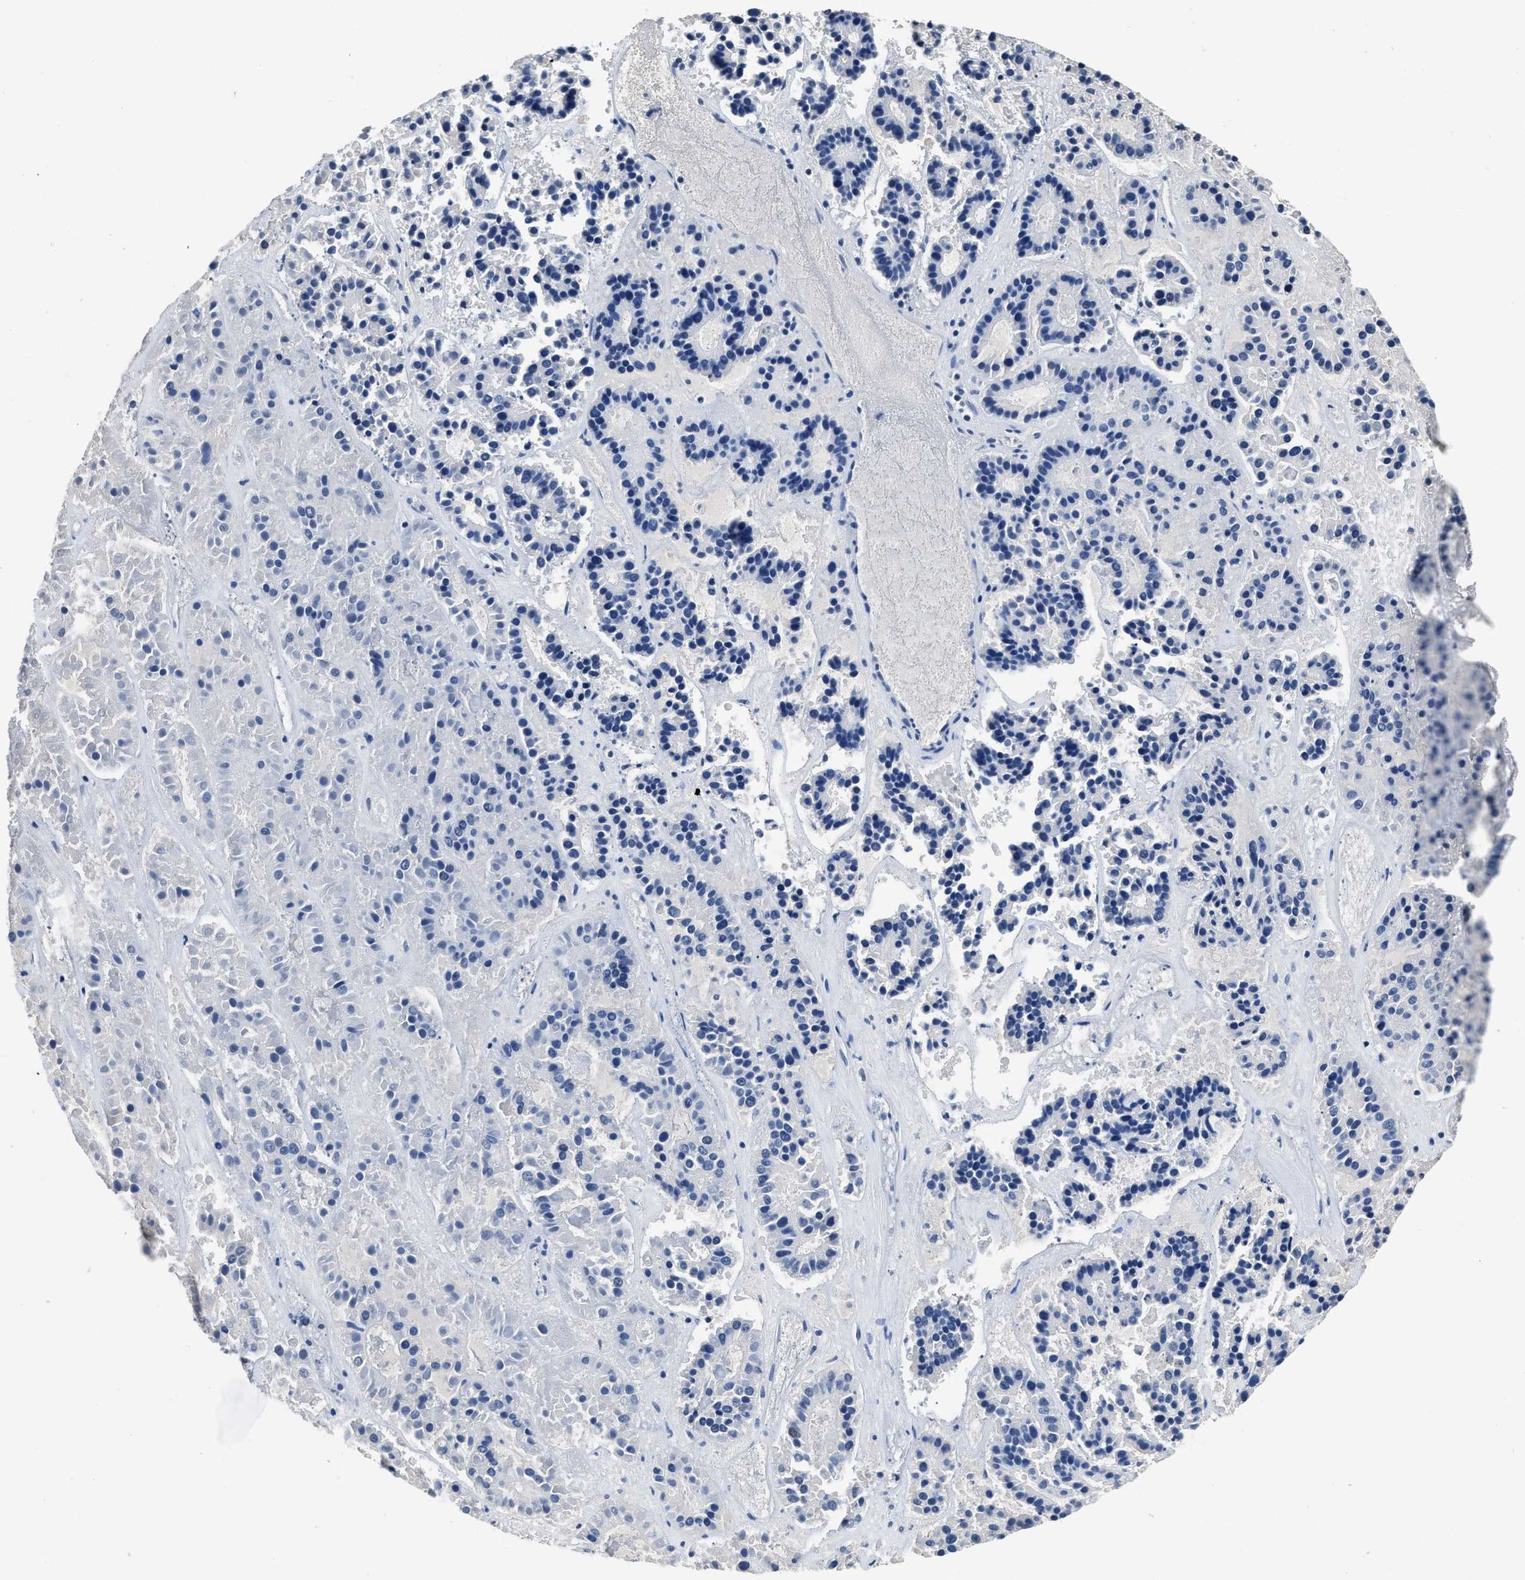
{"staining": {"intensity": "negative", "quantity": "none", "location": "none"}, "tissue": "pancreatic cancer", "cell_type": "Tumor cells", "image_type": "cancer", "snomed": [{"axis": "morphology", "description": "Adenocarcinoma, NOS"}, {"axis": "topography", "description": "Pancreas"}], "caption": "A high-resolution micrograph shows IHC staining of pancreatic cancer (adenocarcinoma), which displays no significant positivity in tumor cells.", "gene": "FBLN2", "patient": {"sex": "male", "age": 50}}